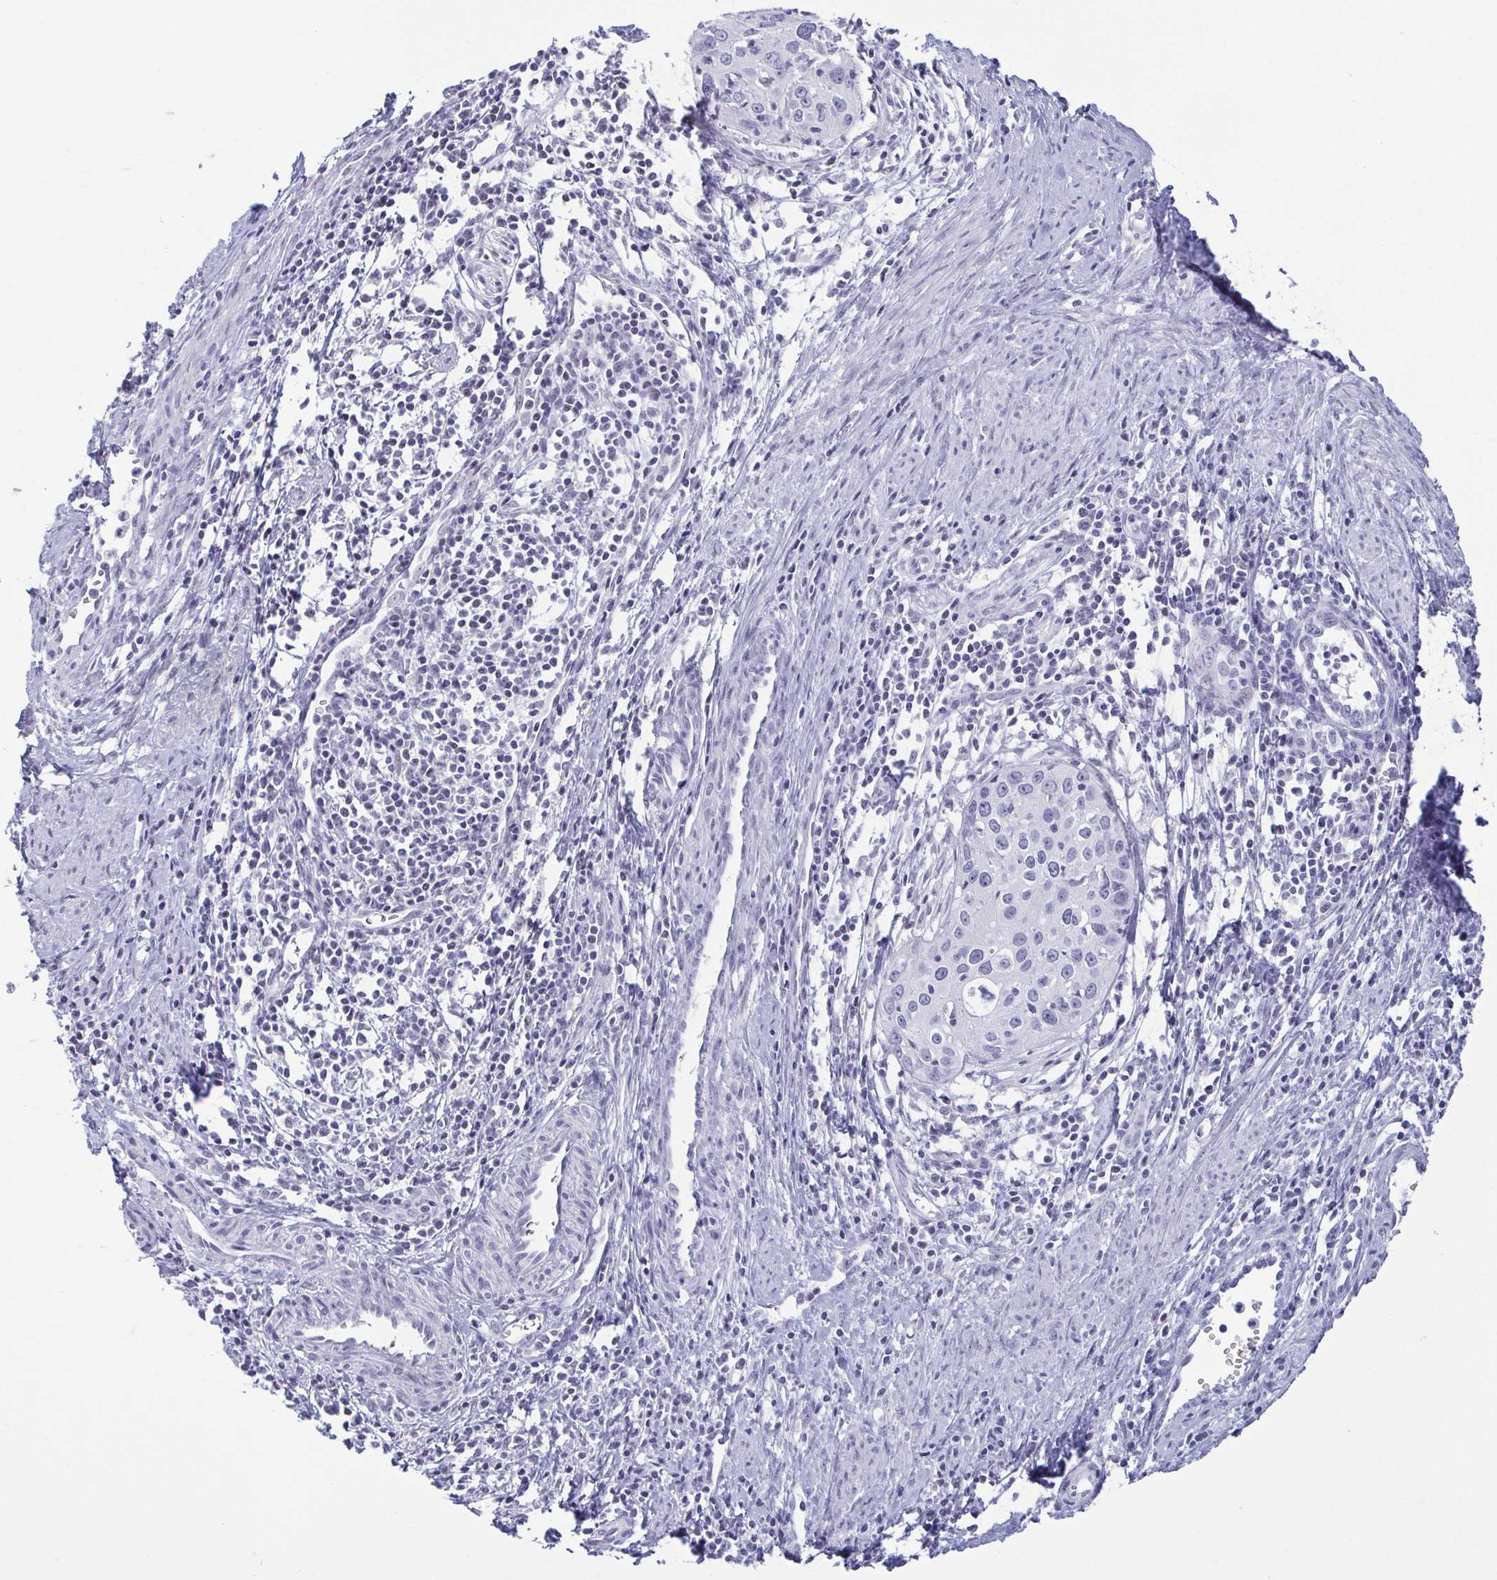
{"staining": {"intensity": "negative", "quantity": "none", "location": "none"}, "tissue": "cervical cancer", "cell_type": "Tumor cells", "image_type": "cancer", "snomed": [{"axis": "morphology", "description": "Squamous cell carcinoma, NOS"}, {"axis": "topography", "description": "Cervix"}], "caption": "Cervical cancer (squamous cell carcinoma) stained for a protein using immunohistochemistry (IHC) demonstrates no positivity tumor cells.", "gene": "BZW1", "patient": {"sex": "female", "age": 40}}